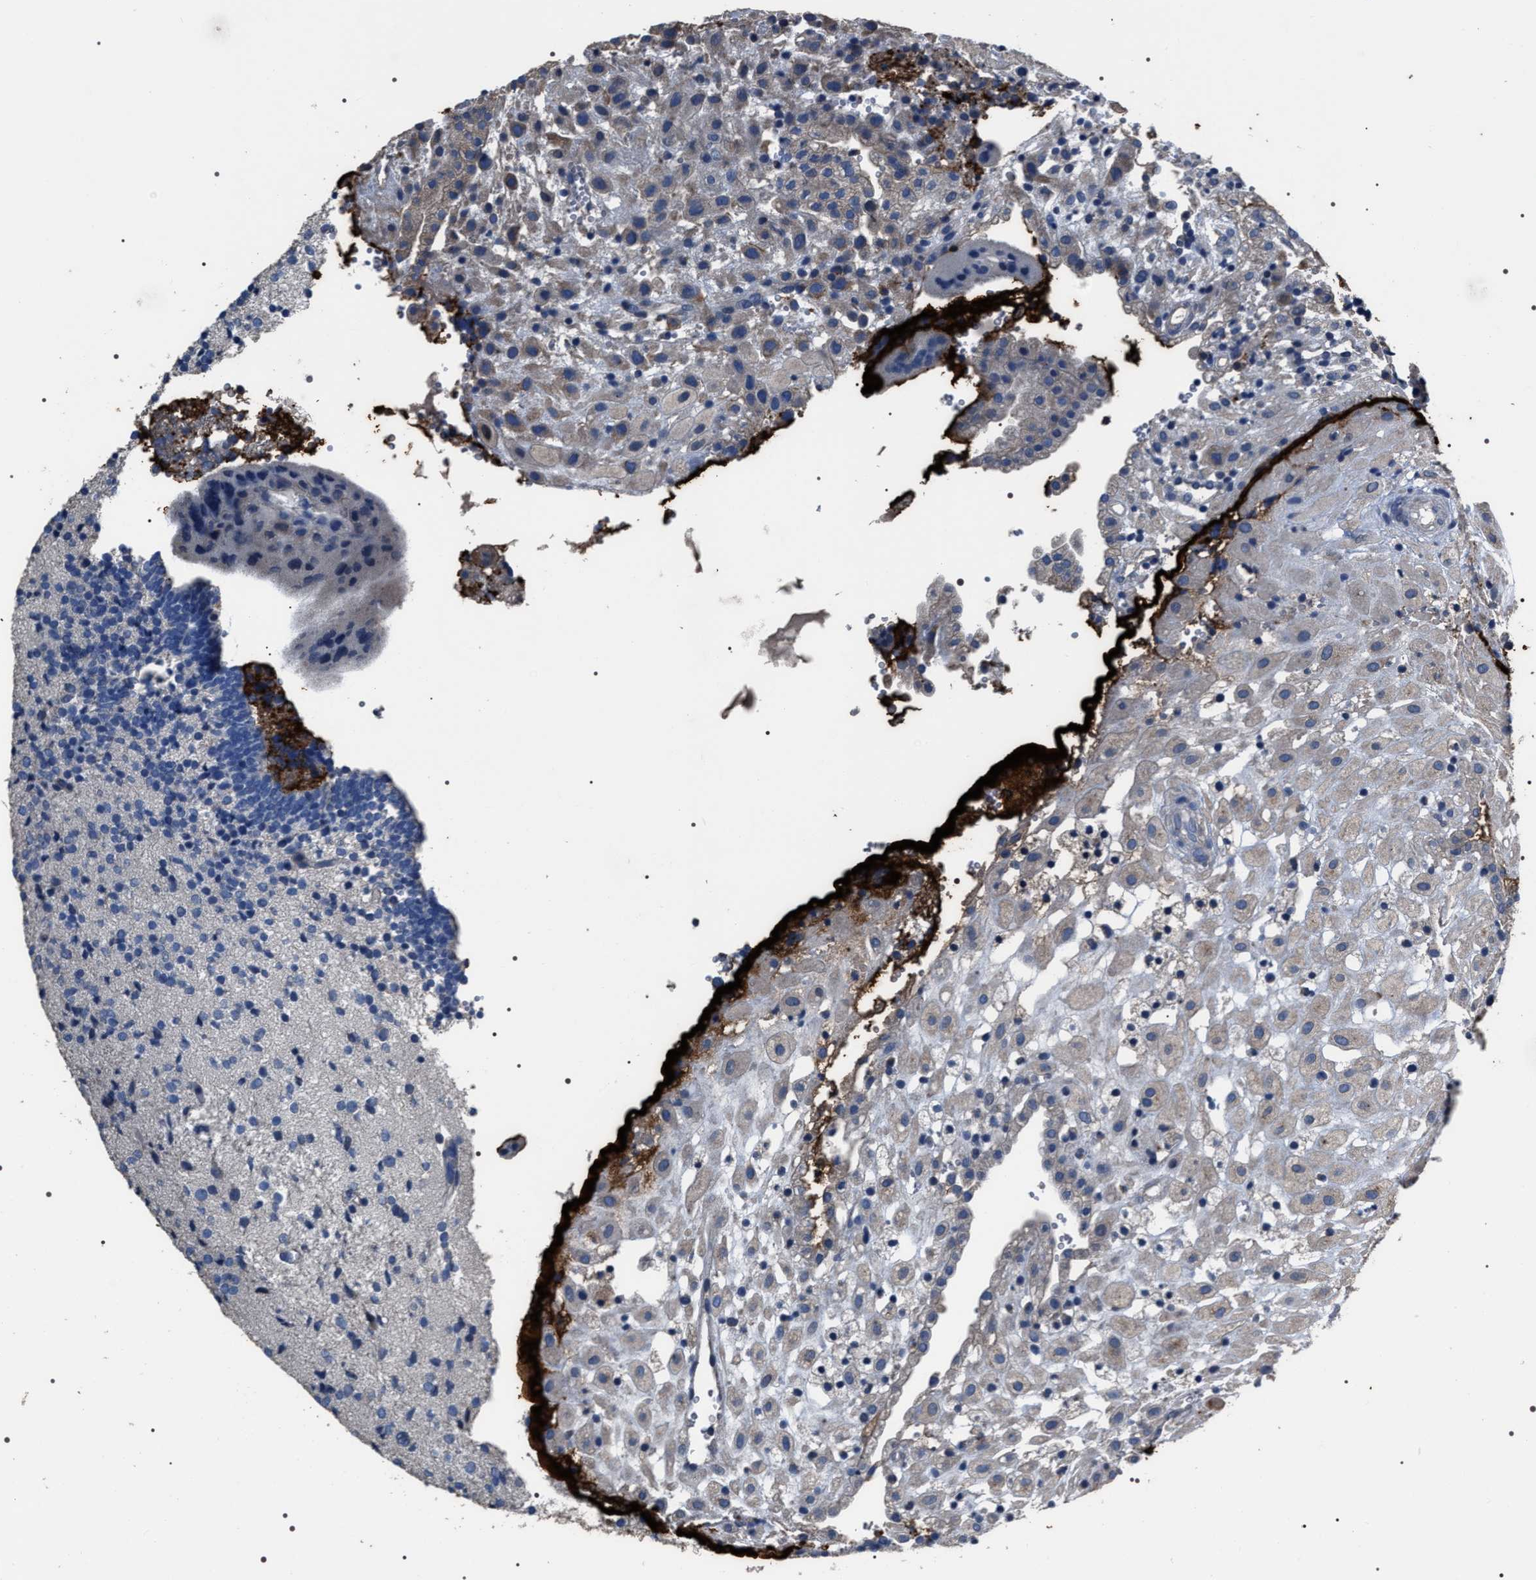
{"staining": {"intensity": "weak", "quantity": "<25%", "location": "cytoplasmic/membranous"}, "tissue": "placenta", "cell_type": "Decidual cells", "image_type": "normal", "snomed": [{"axis": "morphology", "description": "Normal tissue, NOS"}, {"axis": "topography", "description": "Placenta"}], "caption": "Immunohistochemical staining of benign human placenta exhibits no significant staining in decidual cells. (Brightfield microscopy of DAB (3,3'-diaminobenzidine) IHC at high magnification).", "gene": "TRIM54", "patient": {"sex": "female", "age": 18}}